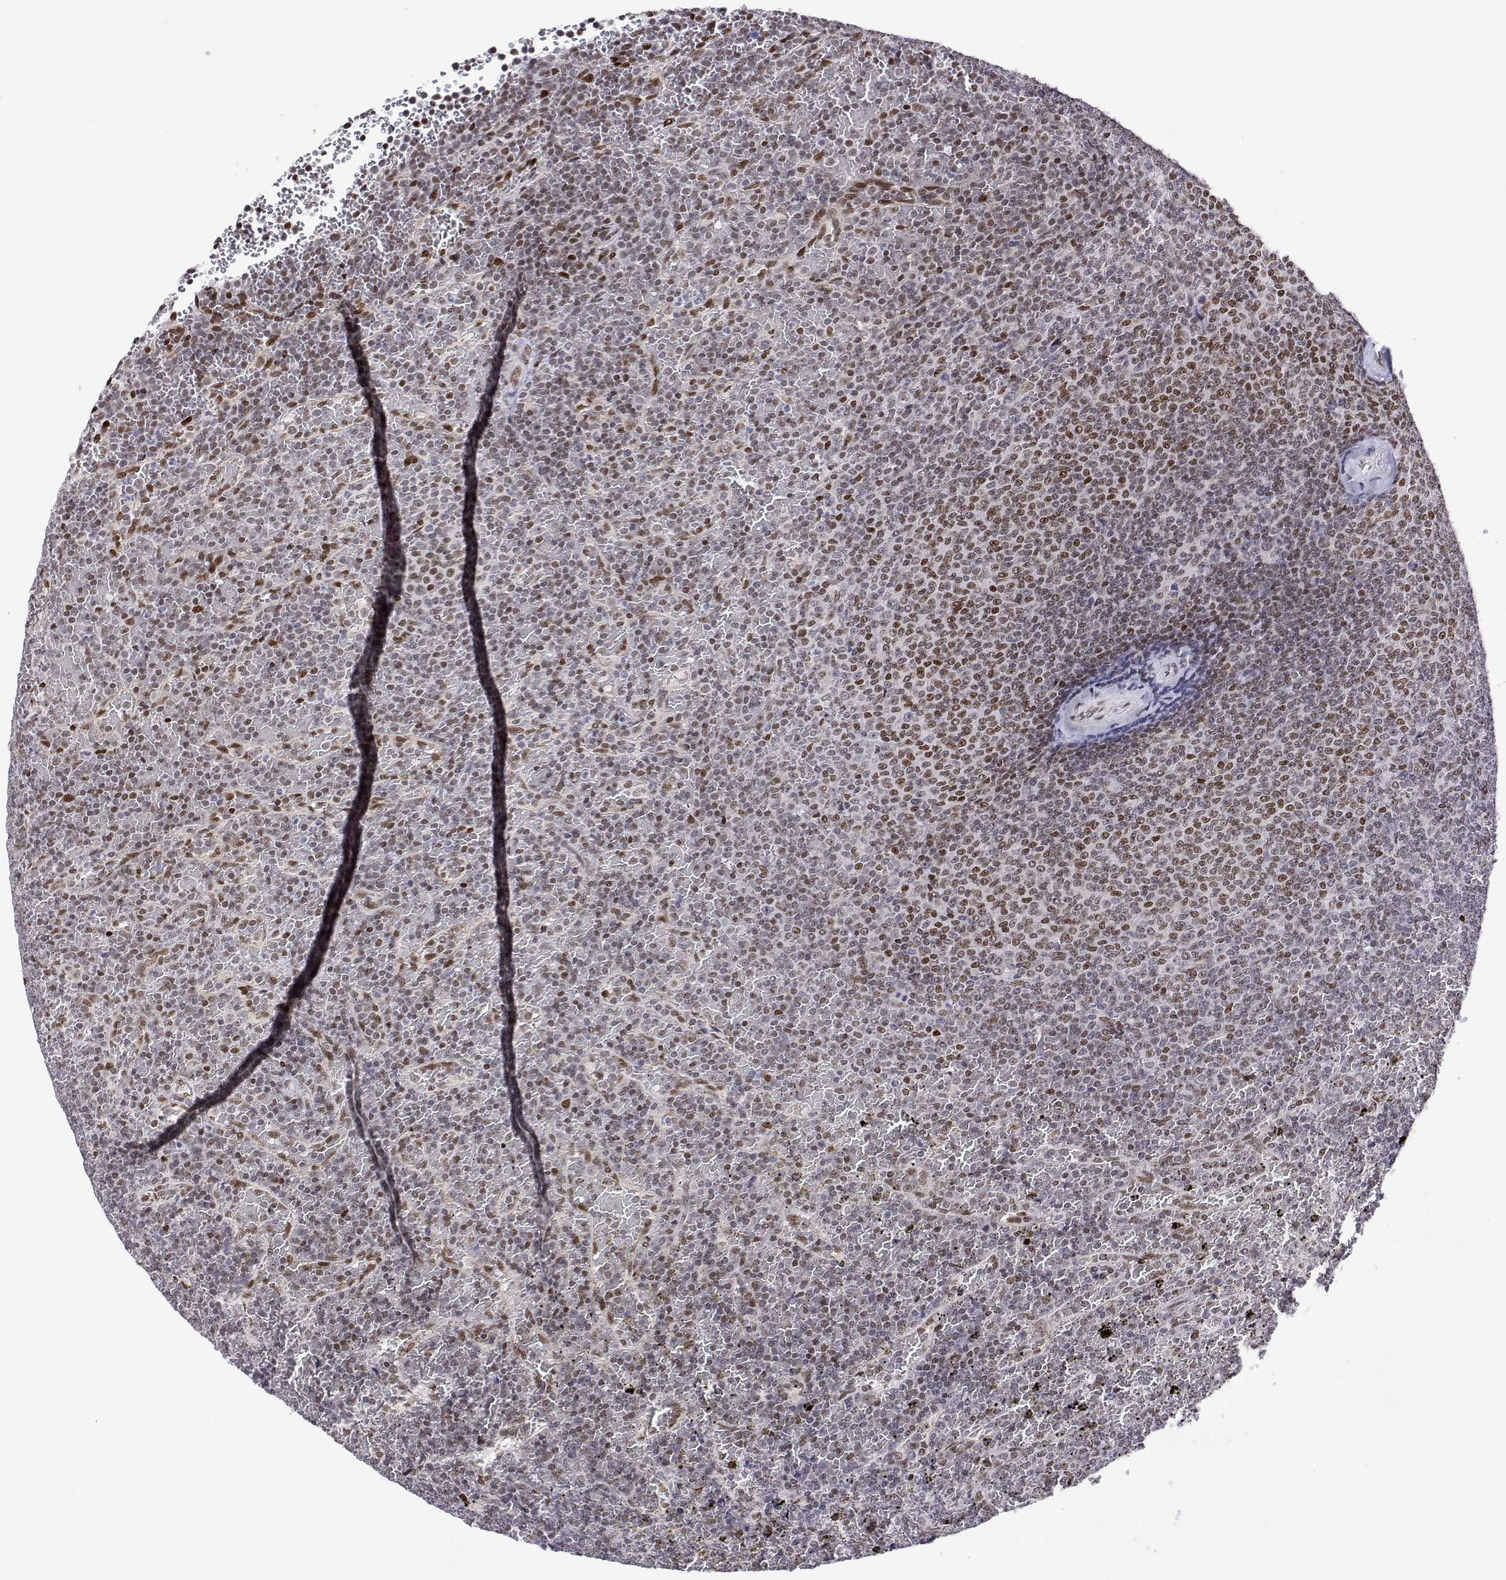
{"staining": {"intensity": "moderate", "quantity": "25%-75%", "location": "nuclear"}, "tissue": "lymphoma", "cell_type": "Tumor cells", "image_type": "cancer", "snomed": [{"axis": "morphology", "description": "Malignant lymphoma, non-Hodgkin's type, Low grade"}, {"axis": "topography", "description": "Spleen"}], "caption": "High-power microscopy captured an immunohistochemistry (IHC) photomicrograph of malignant lymphoma, non-Hodgkin's type (low-grade), revealing moderate nuclear staining in approximately 25%-75% of tumor cells.", "gene": "XPC", "patient": {"sex": "female", "age": 77}}